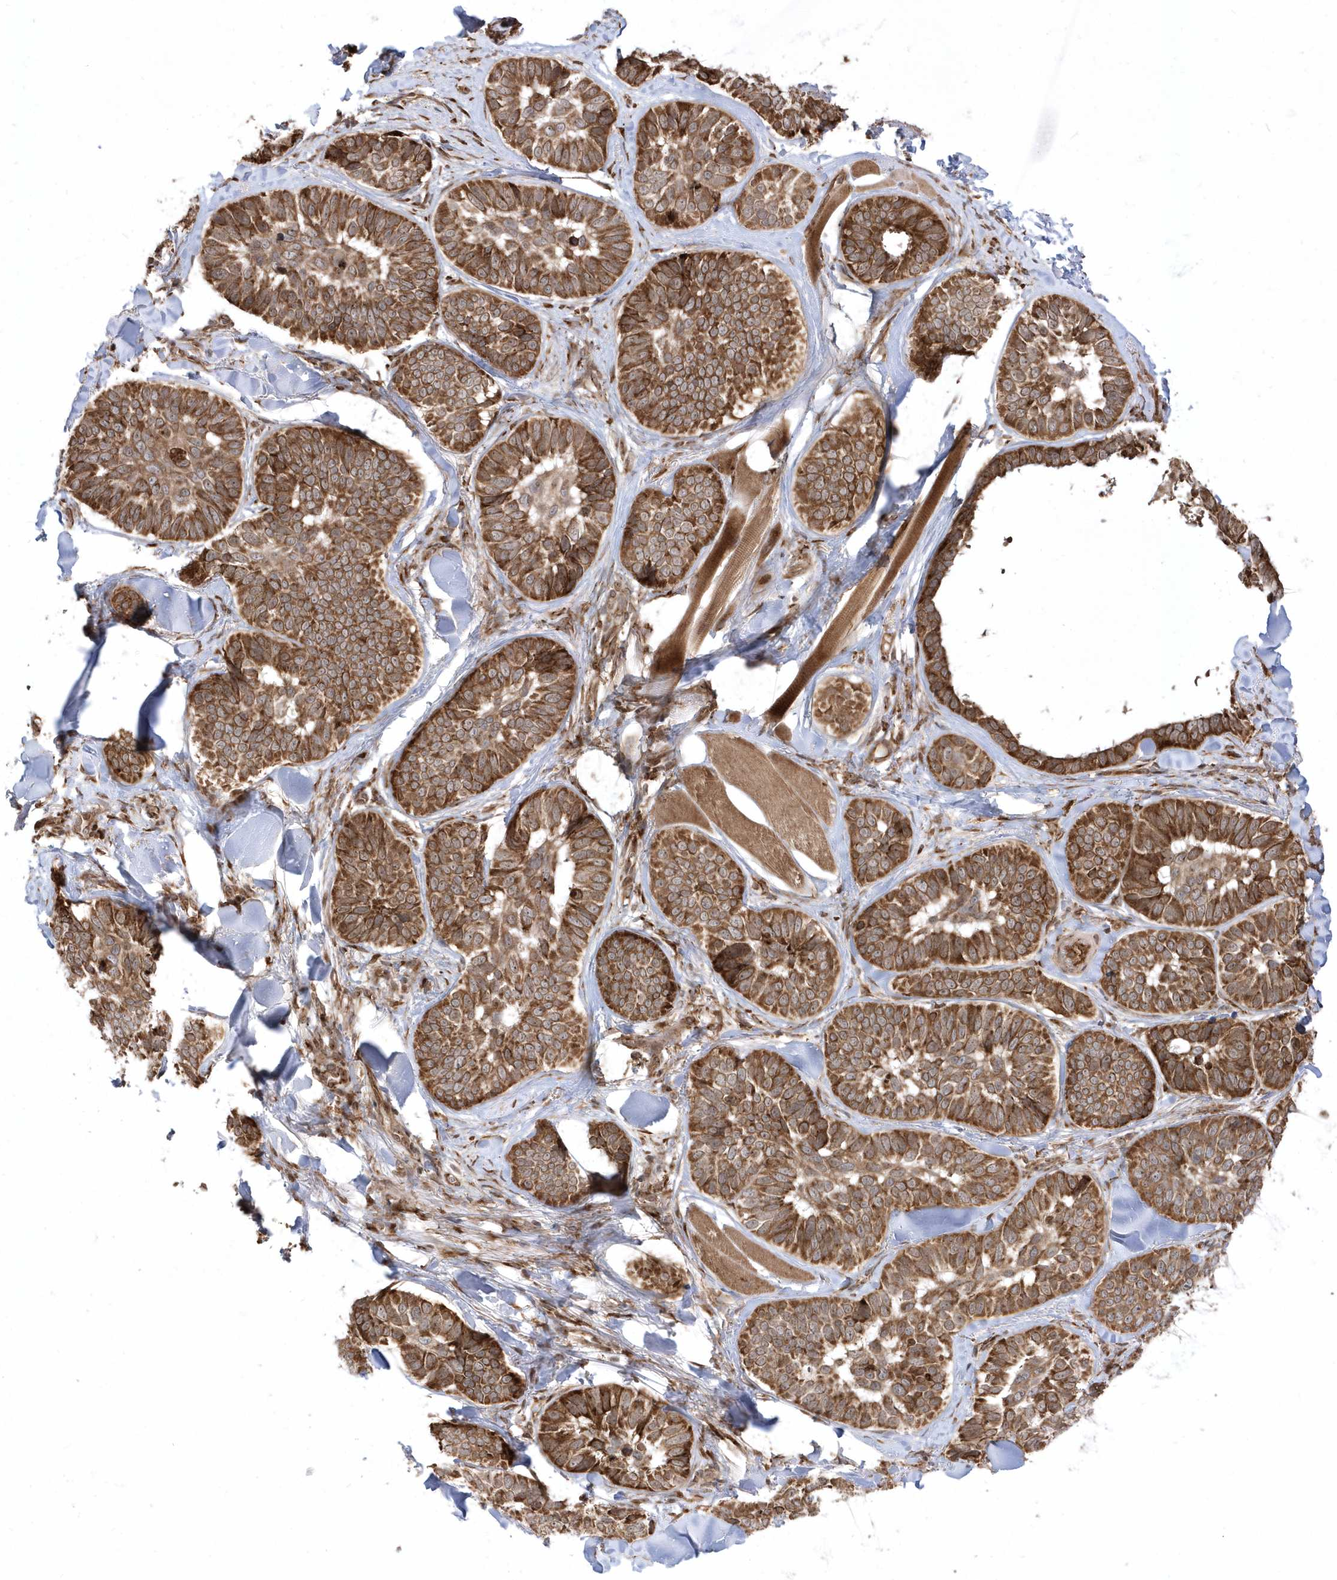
{"staining": {"intensity": "strong", "quantity": ">75%", "location": "cytoplasmic/membranous,nuclear"}, "tissue": "skin cancer", "cell_type": "Tumor cells", "image_type": "cancer", "snomed": [{"axis": "morphology", "description": "Basal cell carcinoma"}, {"axis": "topography", "description": "Skin"}], "caption": "A high amount of strong cytoplasmic/membranous and nuclear expression is seen in about >75% of tumor cells in skin basal cell carcinoma tissue.", "gene": "EPC2", "patient": {"sex": "male", "age": 62}}